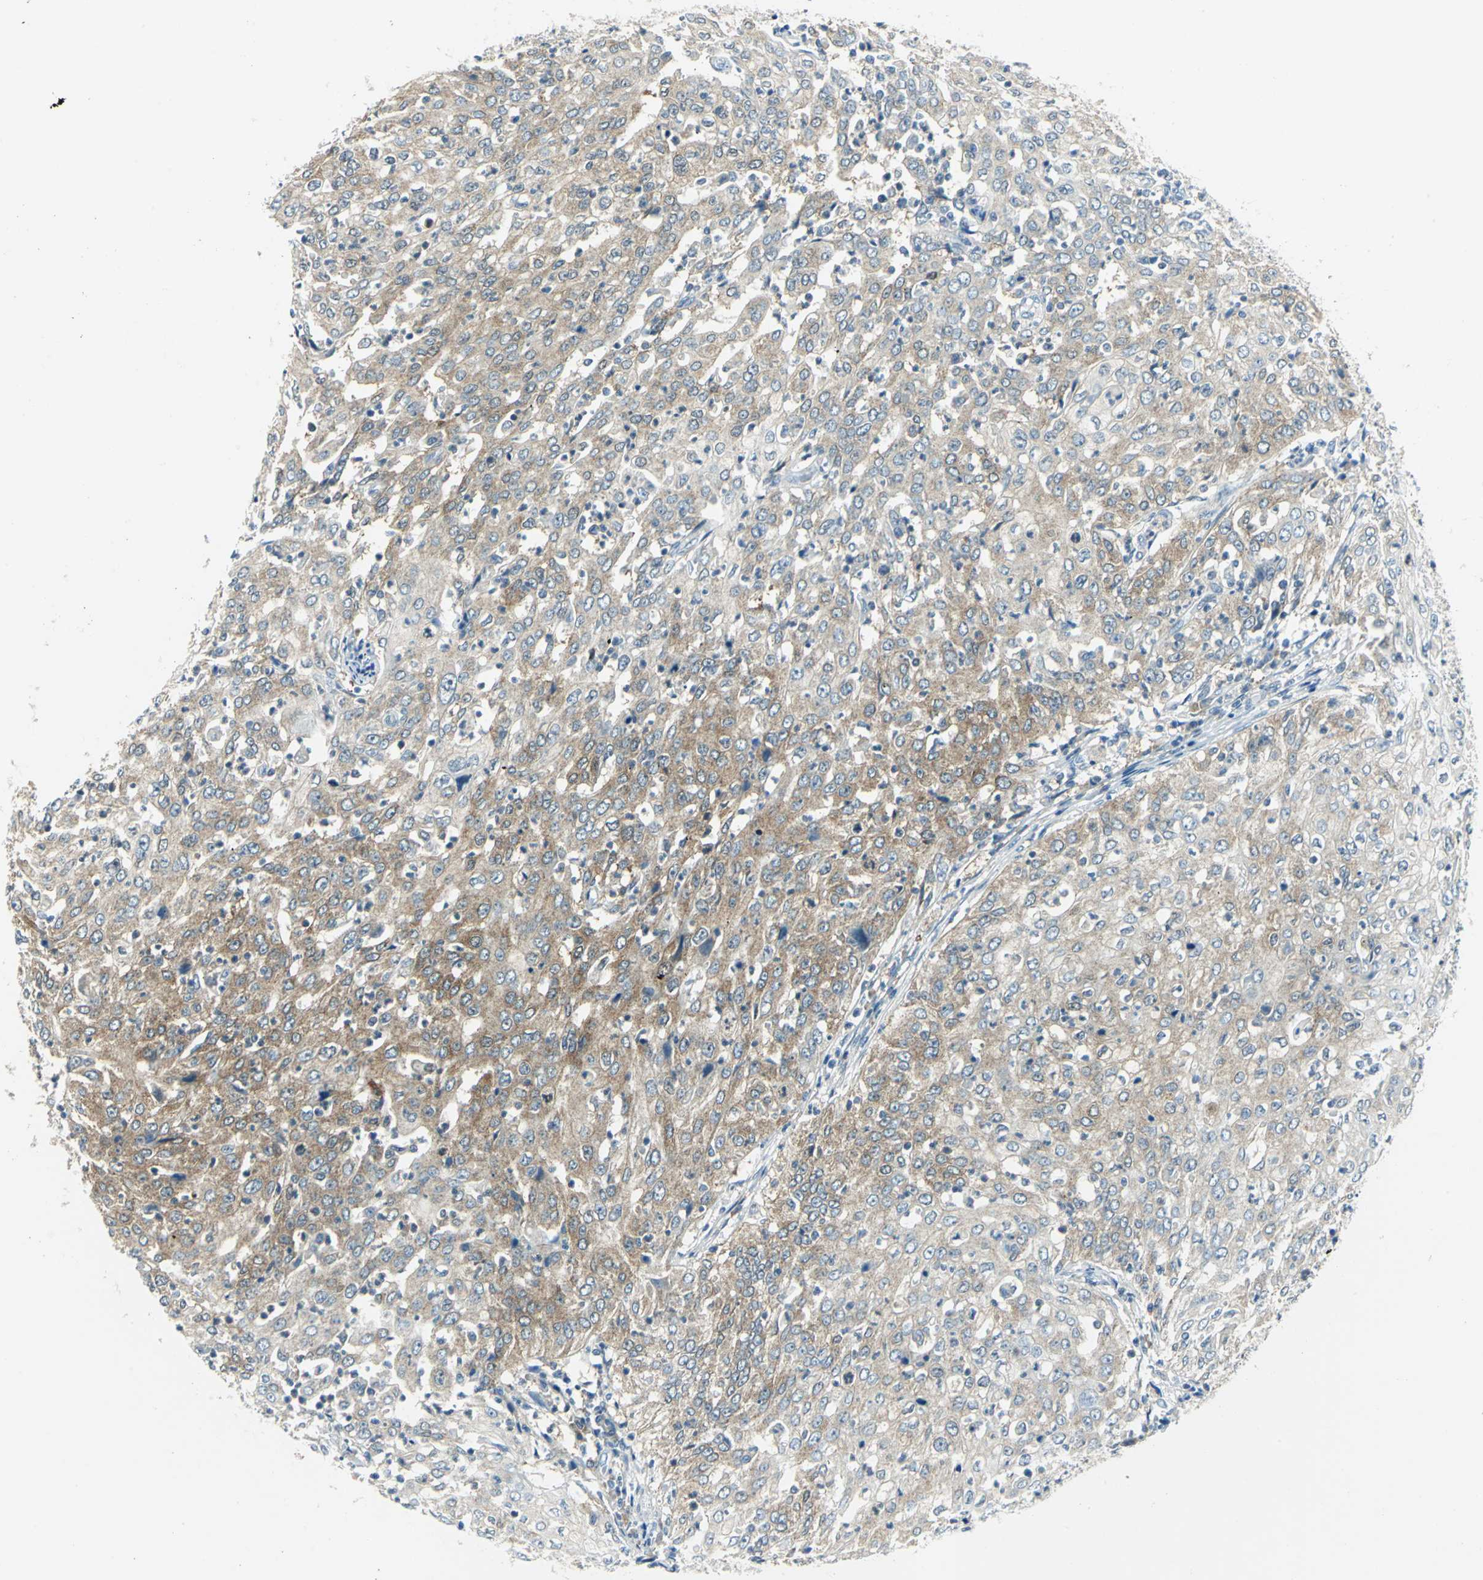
{"staining": {"intensity": "weak", "quantity": ">75%", "location": "cytoplasmic/membranous"}, "tissue": "cervical cancer", "cell_type": "Tumor cells", "image_type": "cancer", "snomed": [{"axis": "morphology", "description": "Squamous cell carcinoma, NOS"}, {"axis": "topography", "description": "Cervix"}], "caption": "About >75% of tumor cells in human squamous cell carcinoma (cervical) reveal weak cytoplasmic/membranous protein positivity as visualized by brown immunohistochemical staining.", "gene": "ALDOA", "patient": {"sex": "female", "age": 39}}